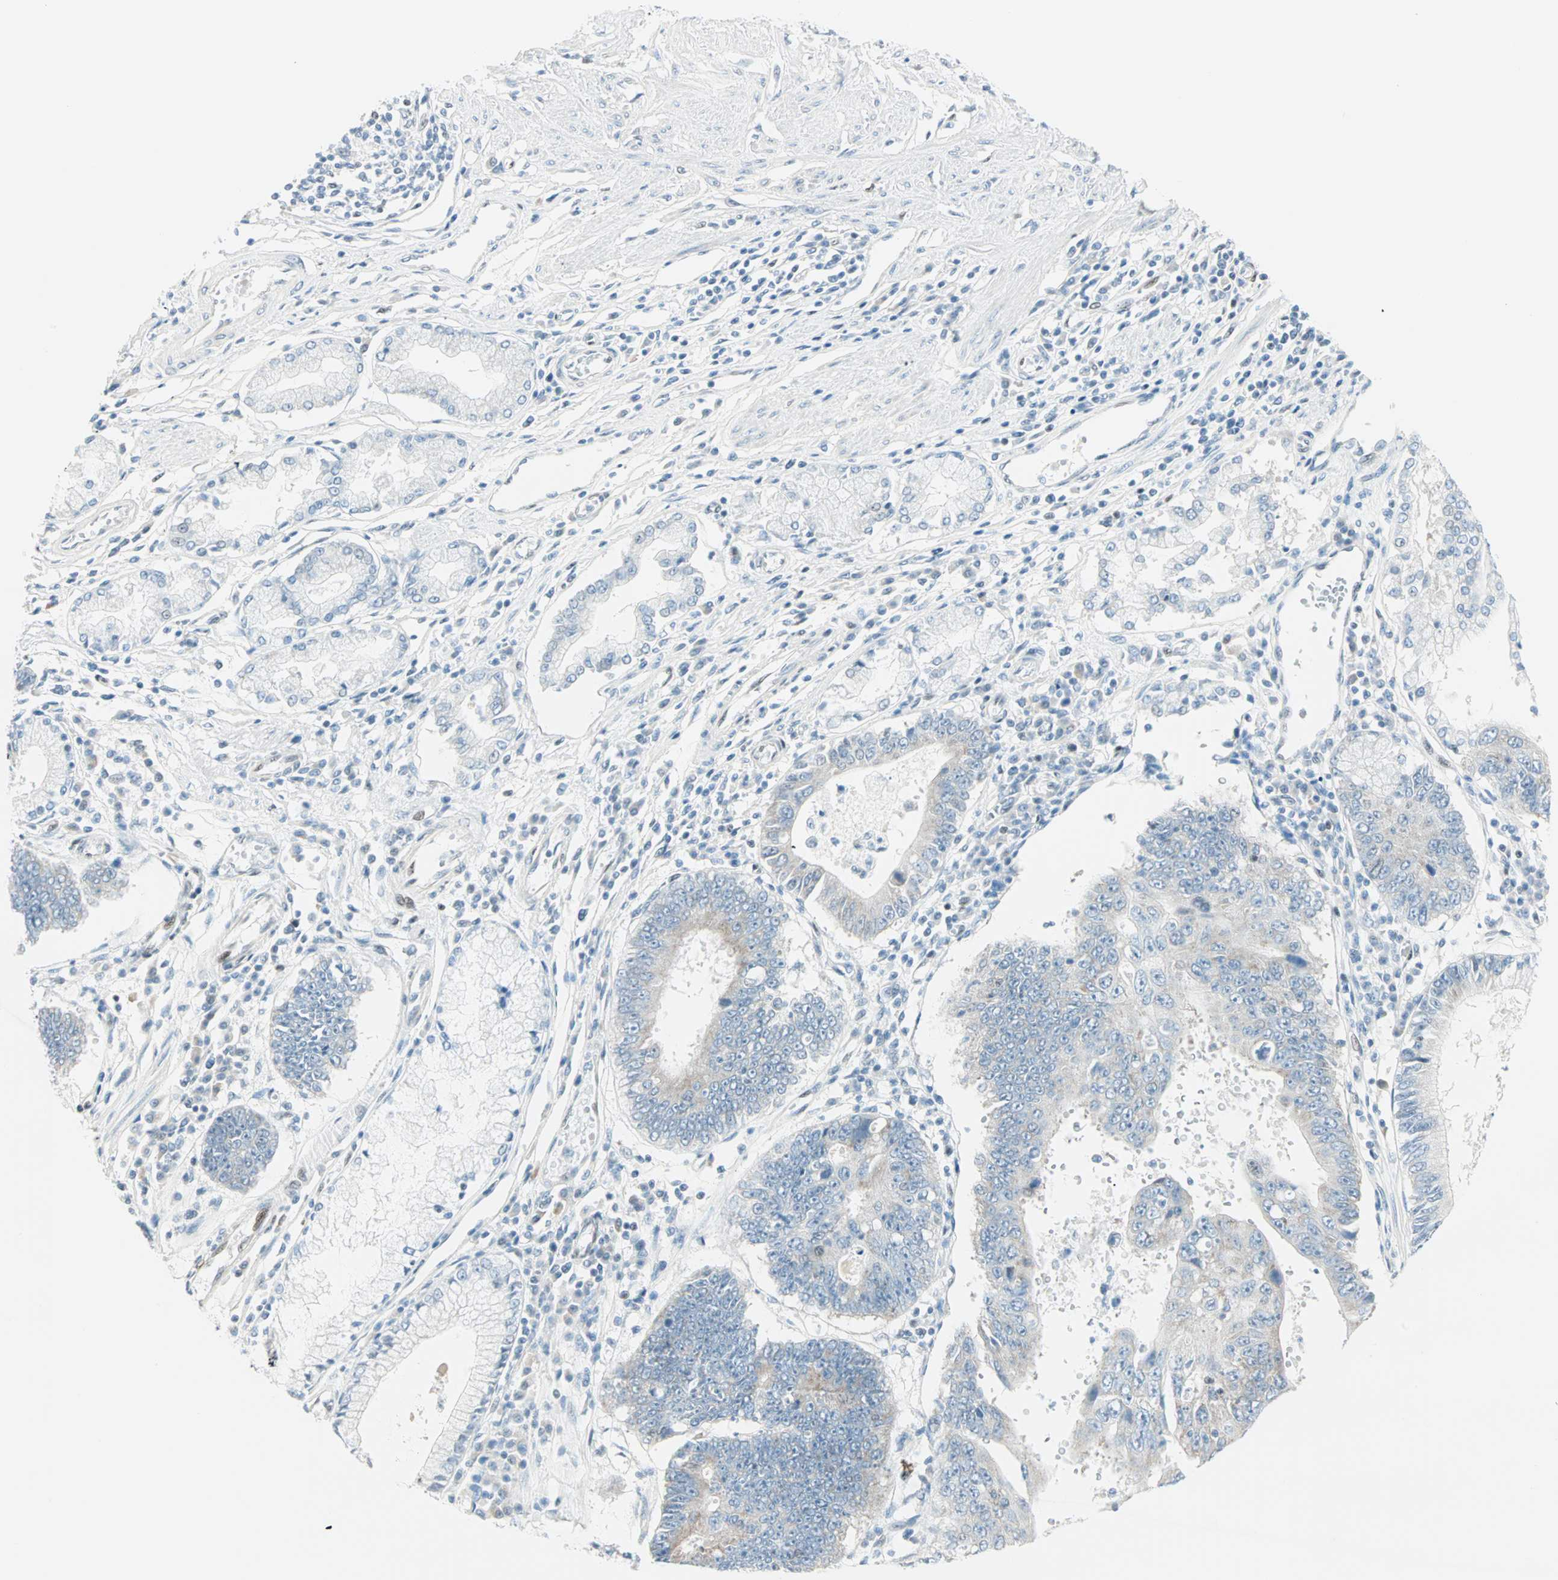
{"staining": {"intensity": "negative", "quantity": "none", "location": "none"}, "tissue": "stomach cancer", "cell_type": "Tumor cells", "image_type": "cancer", "snomed": [{"axis": "morphology", "description": "Adenocarcinoma, NOS"}, {"axis": "topography", "description": "Stomach"}], "caption": "Immunohistochemical staining of human stomach adenocarcinoma displays no significant expression in tumor cells.", "gene": "PKNOX1", "patient": {"sex": "male", "age": 59}}